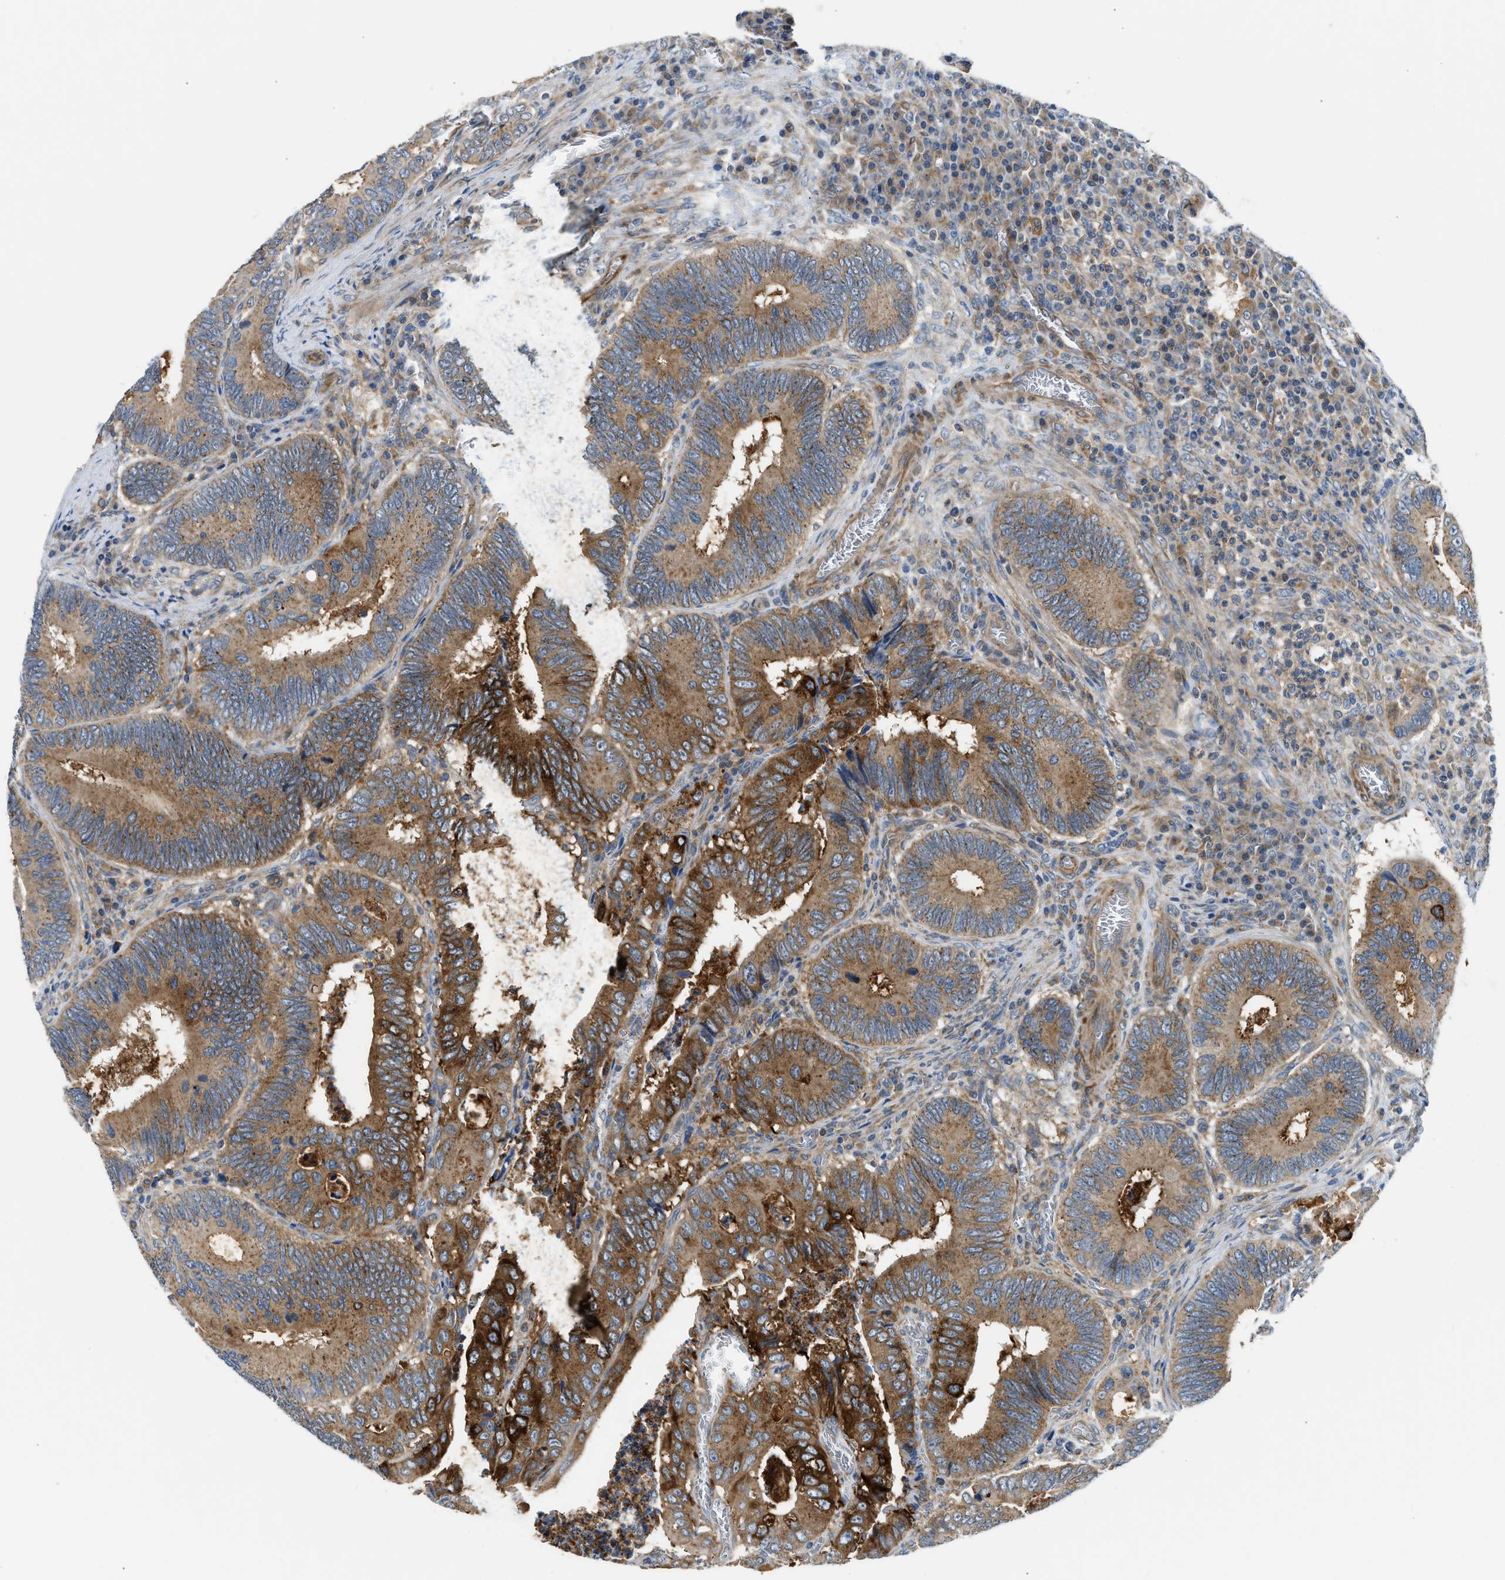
{"staining": {"intensity": "strong", "quantity": ">75%", "location": "cytoplasmic/membranous"}, "tissue": "colorectal cancer", "cell_type": "Tumor cells", "image_type": "cancer", "snomed": [{"axis": "morphology", "description": "Inflammation, NOS"}, {"axis": "morphology", "description": "Adenocarcinoma, NOS"}, {"axis": "topography", "description": "Colon"}], "caption": "Immunohistochemistry (DAB) staining of human colorectal cancer (adenocarcinoma) reveals strong cytoplasmic/membranous protein expression in approximately >75% of tumor cells.", "gene": "LPIN2", "patient": {"sex": "male", "age": 72}}